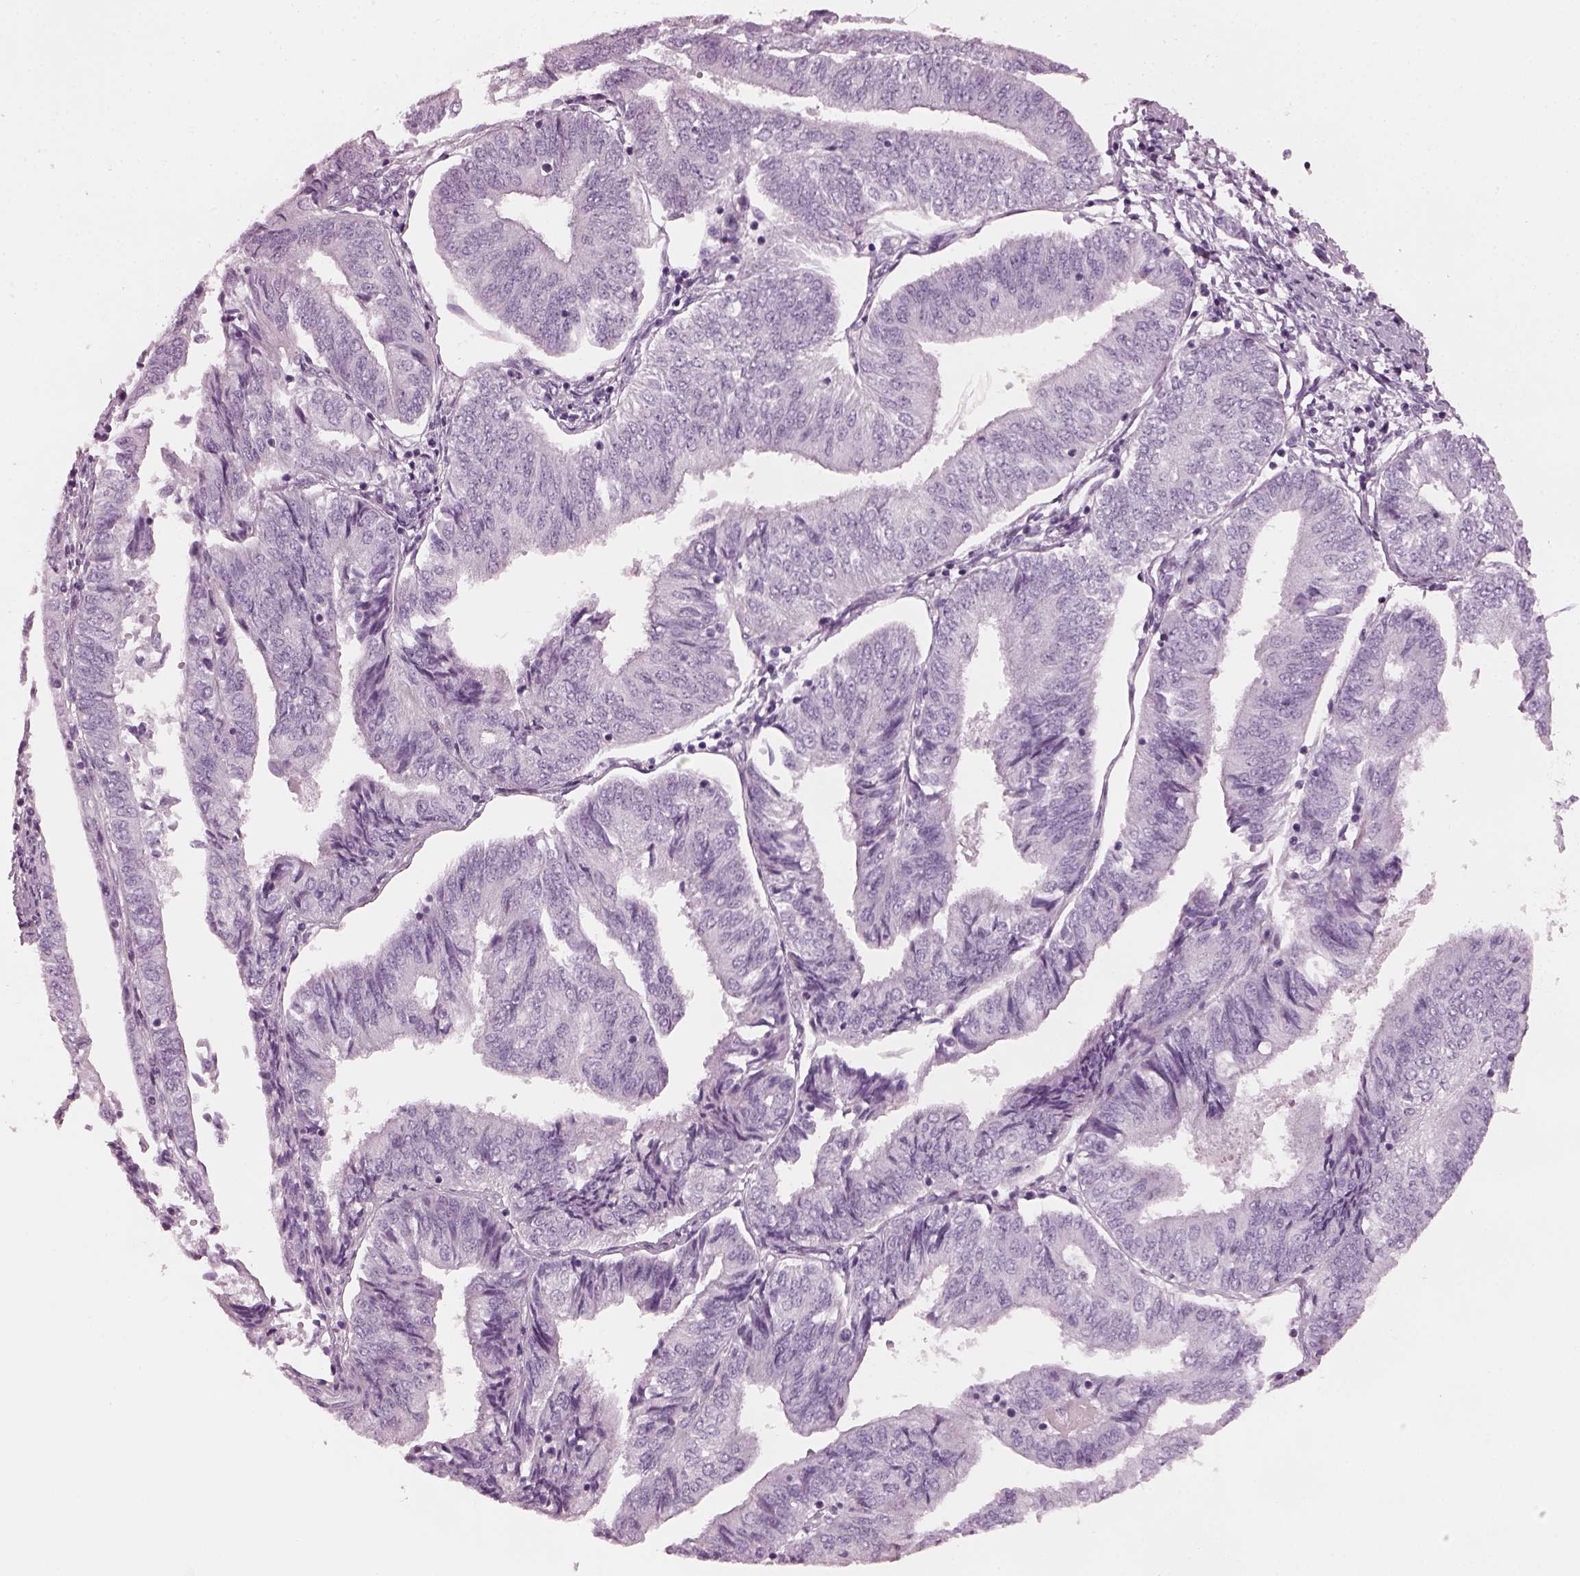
{"staining": {"intensity": "negative", "quantity": "none", "location": "none"}, "tissue": "endometrial cancer", "cell_type": "Tumor cells", "image_type": "cancer", "snomed": [{"axis": "morphology", "description": "Adenocarcinoma, NOS"}, {"axis": "topography", "description": "Endometrium"}], "caption": "There is no significant staining in tumor cells of adenocarcinoma (endometrial). Brightfield microscopy of IHC stained with DAB (3,3'-diaminobenzidine) (brown) and hematoxylin (blue), captured at high magnification.", "gene": "PDC", "patient": {"sex": "female", "age": 58}}